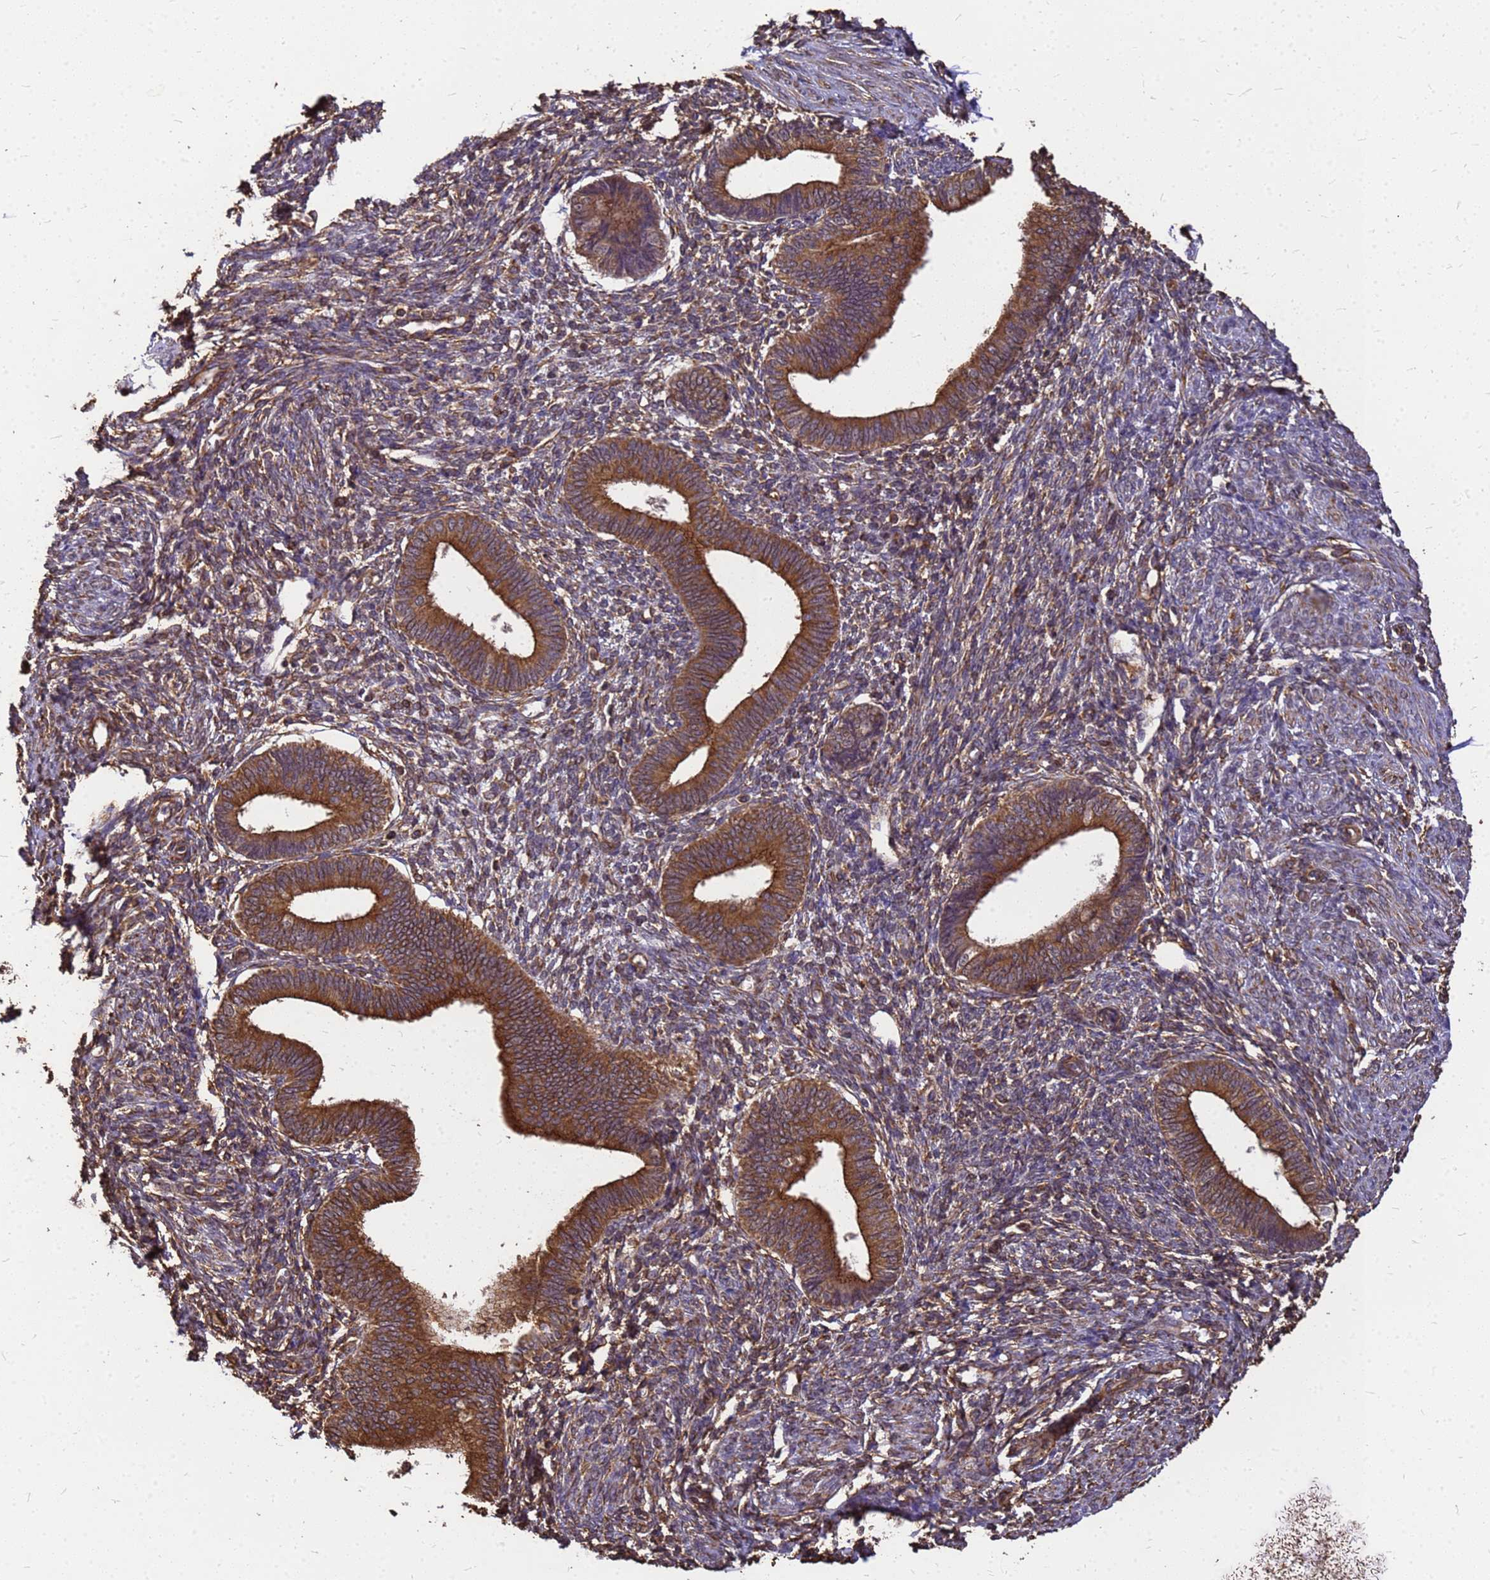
{"staining": {"intensity": "moderate", "quantity": ">75%", "location": "cytoplasmic/membranous"}, "tissue": "endometrium", "cell_type": "Cells in endometrial stroma", "image_type": "normal", "snomed": [{"axis": "morphology", "description": "Normal tissue, NOS"}, {"axis": "topography", "description": "Endometrium"}], "caption": "Protein analysis of benign endometrium demonstrates moderate cytoplasmic/membranous positivity in approximately >75% of cells in endometrial stroma. The staining was performed using DAB, with brown indicating positive protein expression. Nuclei are stained blue with hematoxylin.", "gene": "ZNF618", "patient": {"sex": "female", "age": 46}}